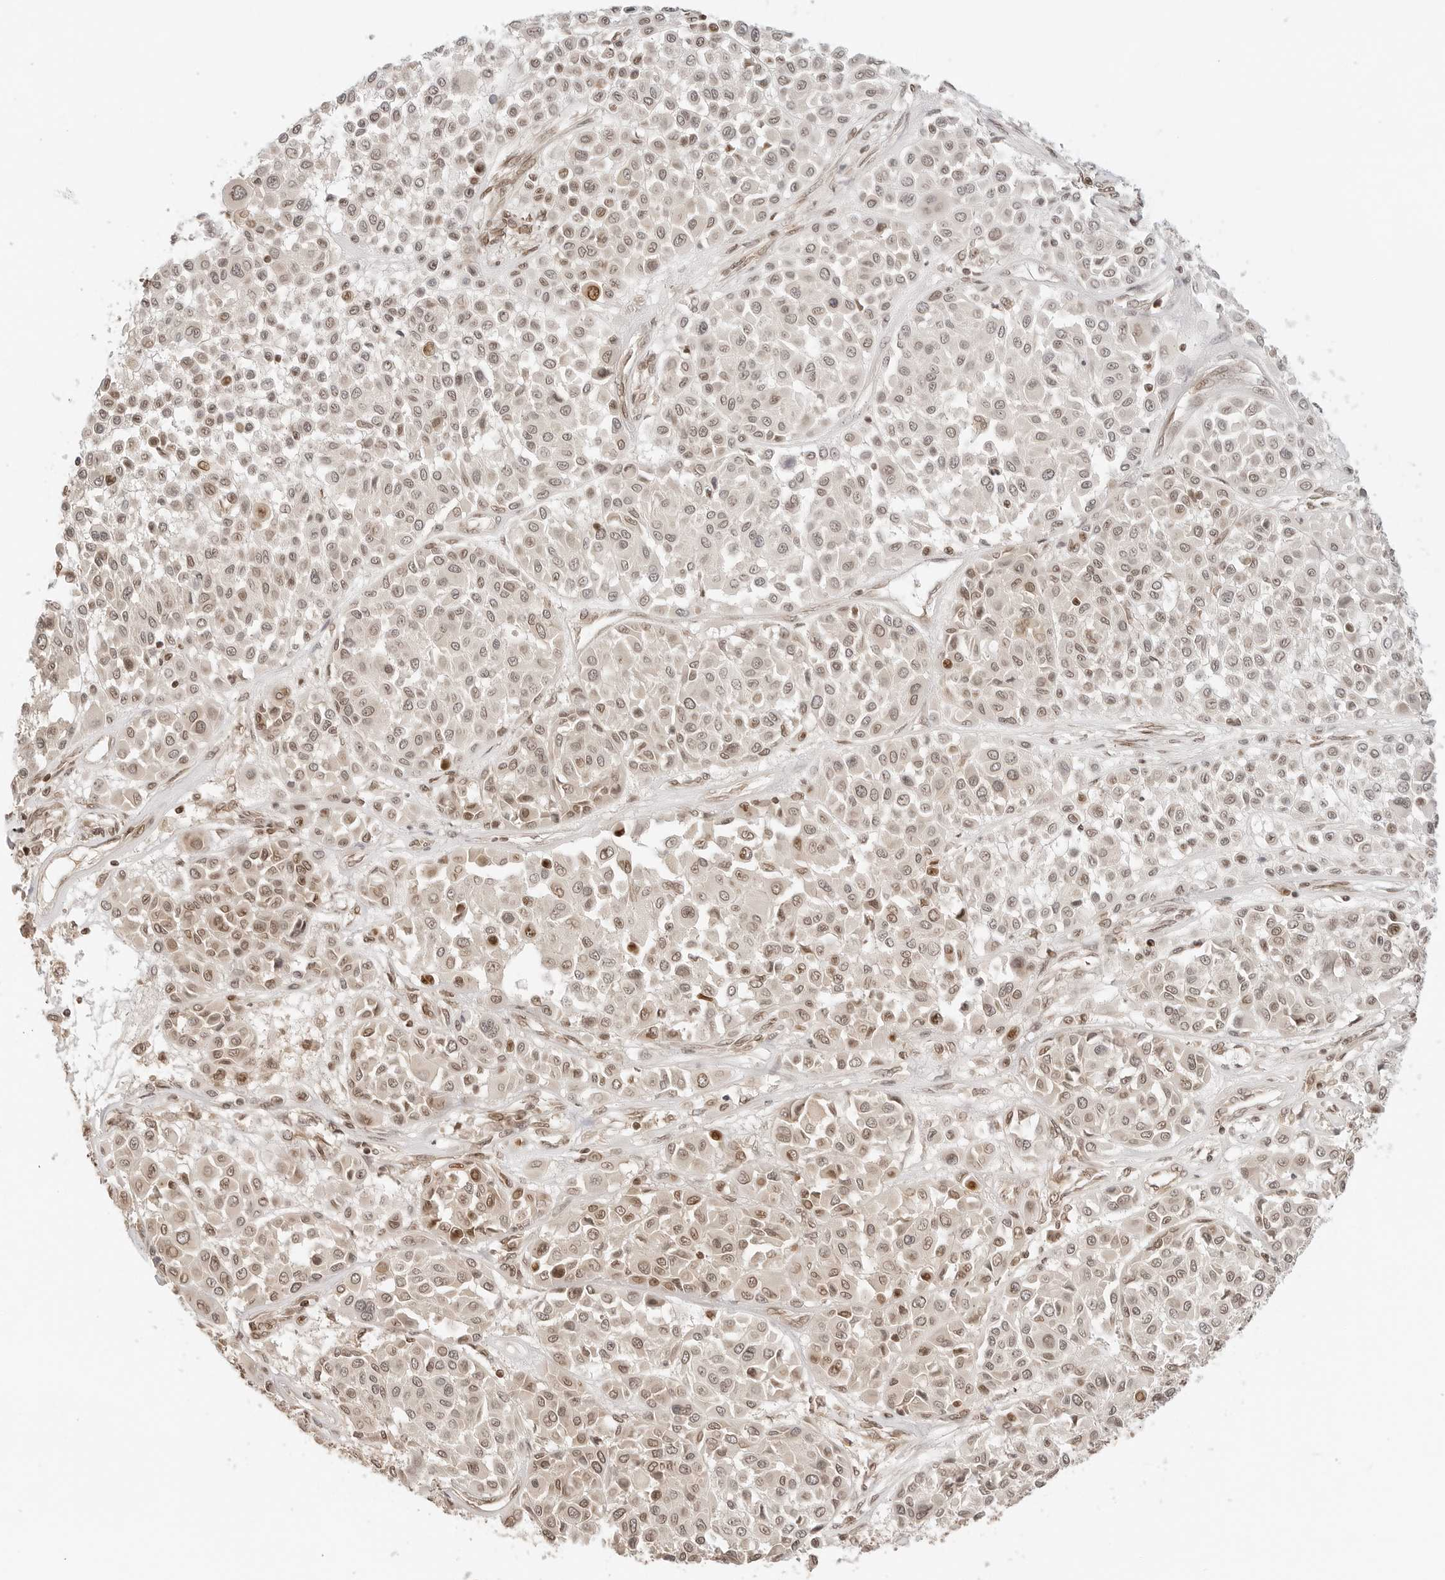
{"staining": {"intensity": "moderate", "quantity": "25%-75%", "location": "nuclear"}, "tissue": "melanoma", "cell_type": "Tumor cells", "image_type": "cancer", "snomed": [{"axis": "morphology", "description": "Malignant melanoma, Metastatic site"}, {"axis": "topography", "description": "Soft tissue"}], "caption": "Tumor cells demonstrate medium levels of moderate nuclear expression in about 25%-75% of cells in human malignant melanoma (metastatic site).", "gene": "POLH", "patient": {"sex": "male", "age": 41}}